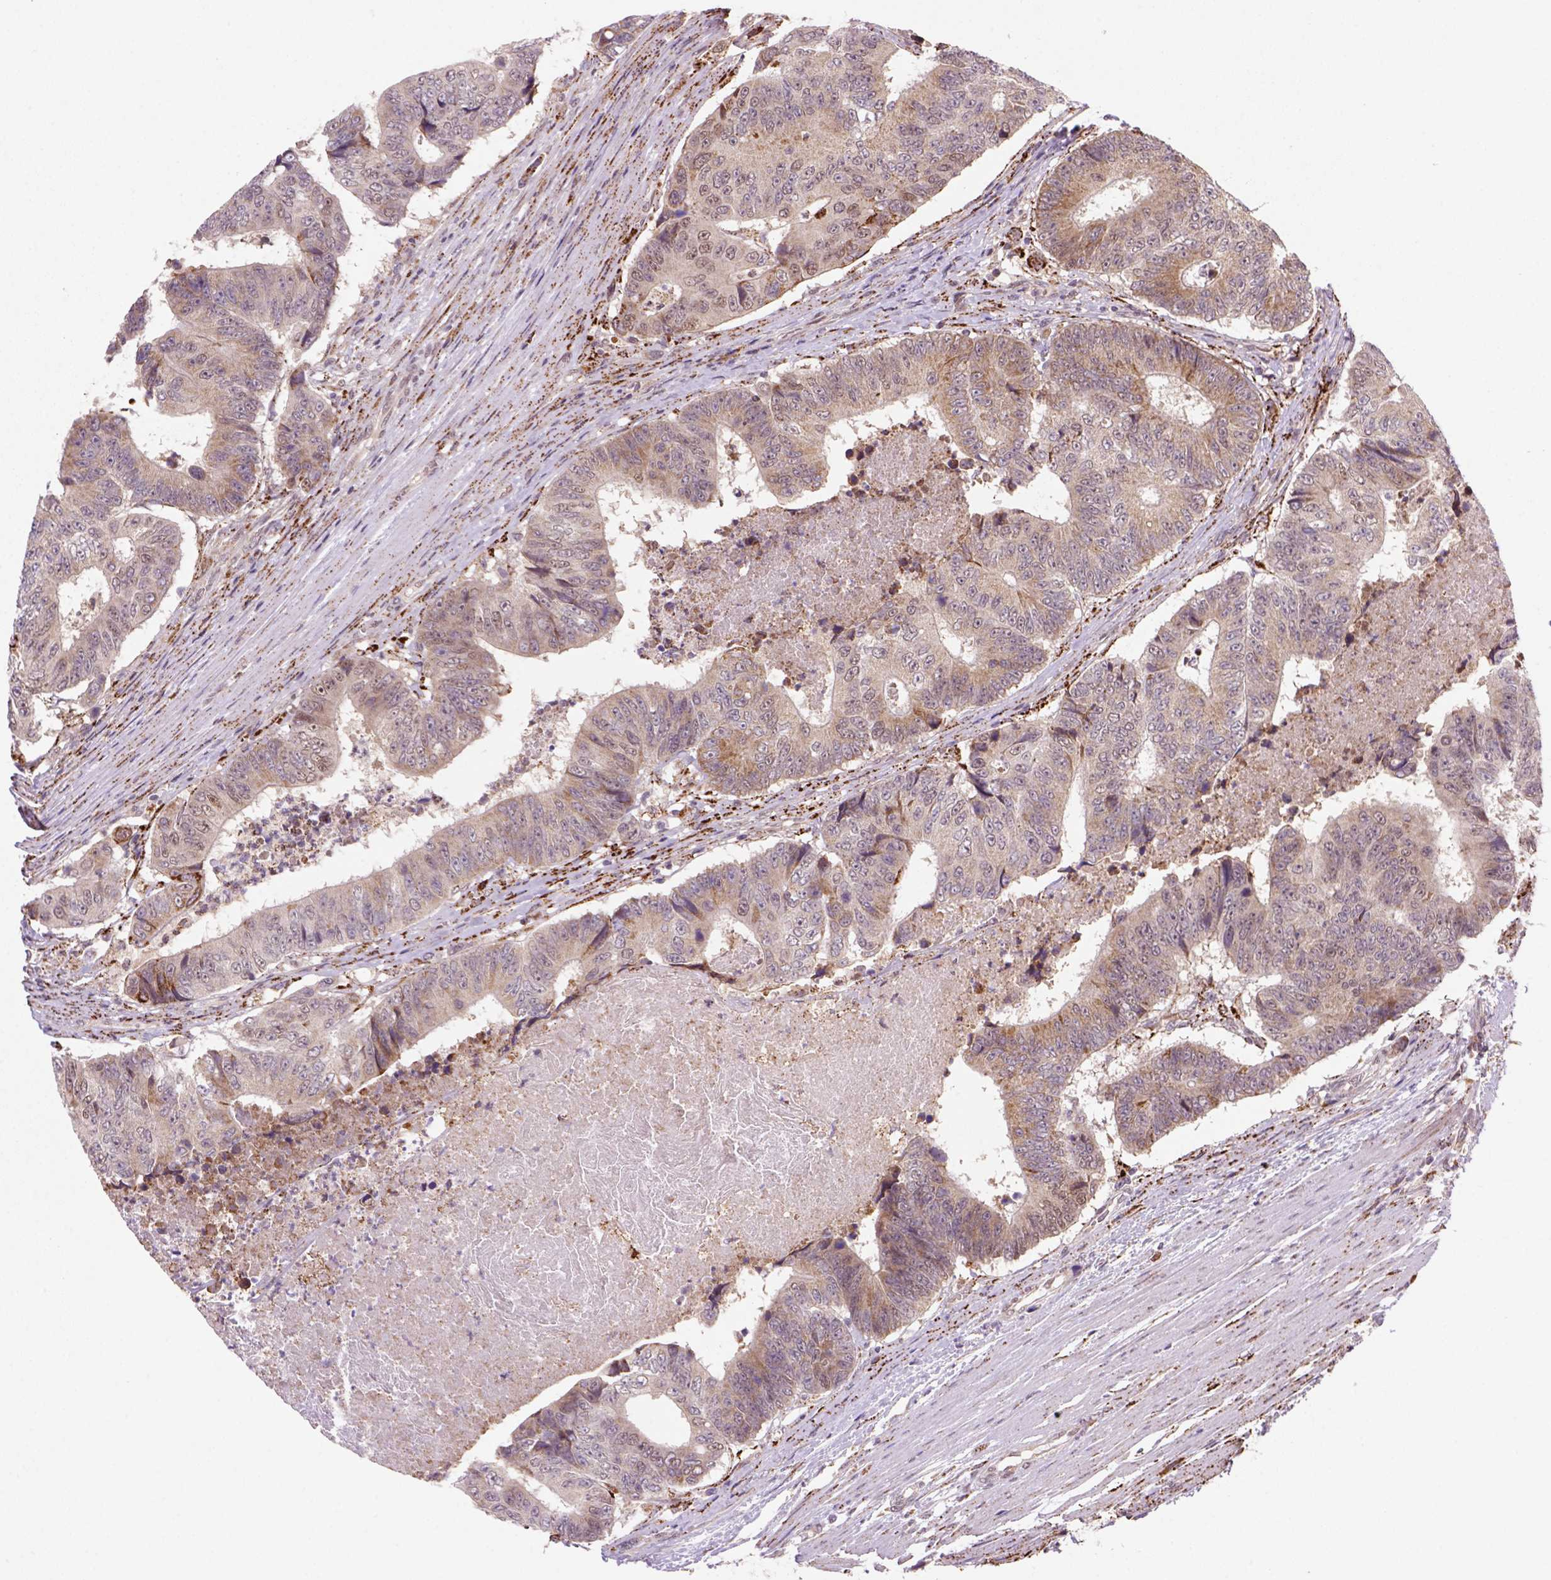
{"staining": {"intensity": "moderate", "quantity": ">75%", "location": "cytoplasmic/membranous"}, "tissue": "colorectal cancer", "cell_type": "Tumor cells", "image_type": "cancer", "snomed": [{"axis": "morphology", "description": "Adenocarcinoma, NOS"}, {"axis": "topography", "description": "Colon"}], "caption": "Immunohistochemical staining of colorectal cancer (adenocarcinoma) shows moderate cytoplasmic/membranous protein expression in about >75% of tumor cells.", "gene": "FZD7", "patient": {"sex": "female", "age": 48}}